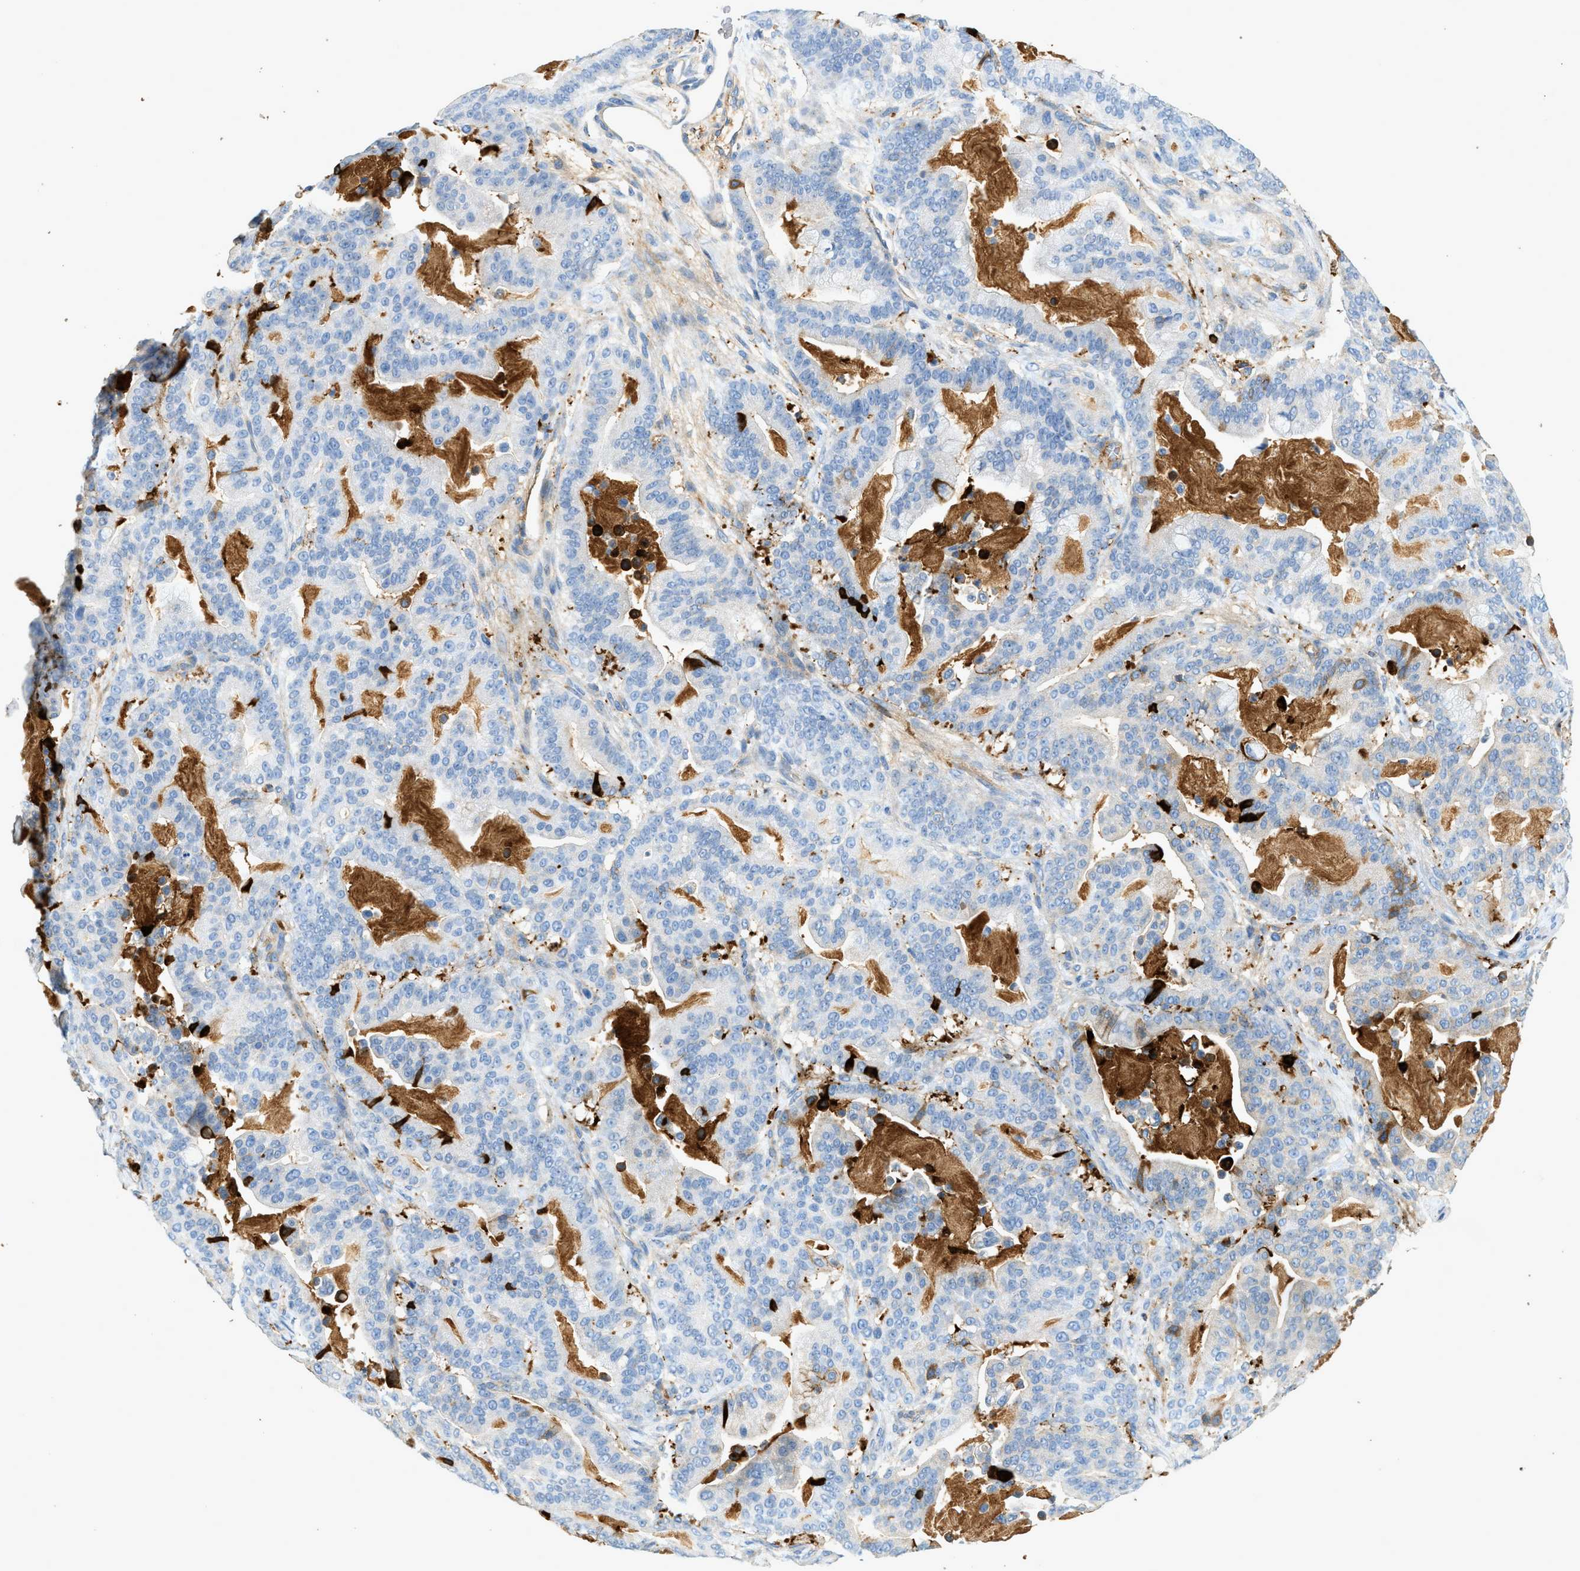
{"staining": {"intensity": "moderate", "quantity": "<25%", "location": "cytoplasmic/membranous"}, "tissue": "pancreatic cancer", "cell_type": "Tumor cells", "image_type": "cancer", "snomed": [{"axis": "morphology", "description": "Adenocarcinoma, NOS"}, {"axis": "topography", "description": "Pancreas"}], "caption": "High-magnification brightfield microscopy of pancreatic cancer (adenocarcinoma) stained with DAB (3,3'-diaminobenzidine) (brown) and counterstained with hematoxylin (blue). tumor cells exhibit moderate cytoplasmic/membranous staining is appreciated in approximately<25% of cells. Ihc stains the protein of interest in brown and the nuclei are stained blue.", "gene": "F2", "patient": {"sex": "male", "age": 63}}